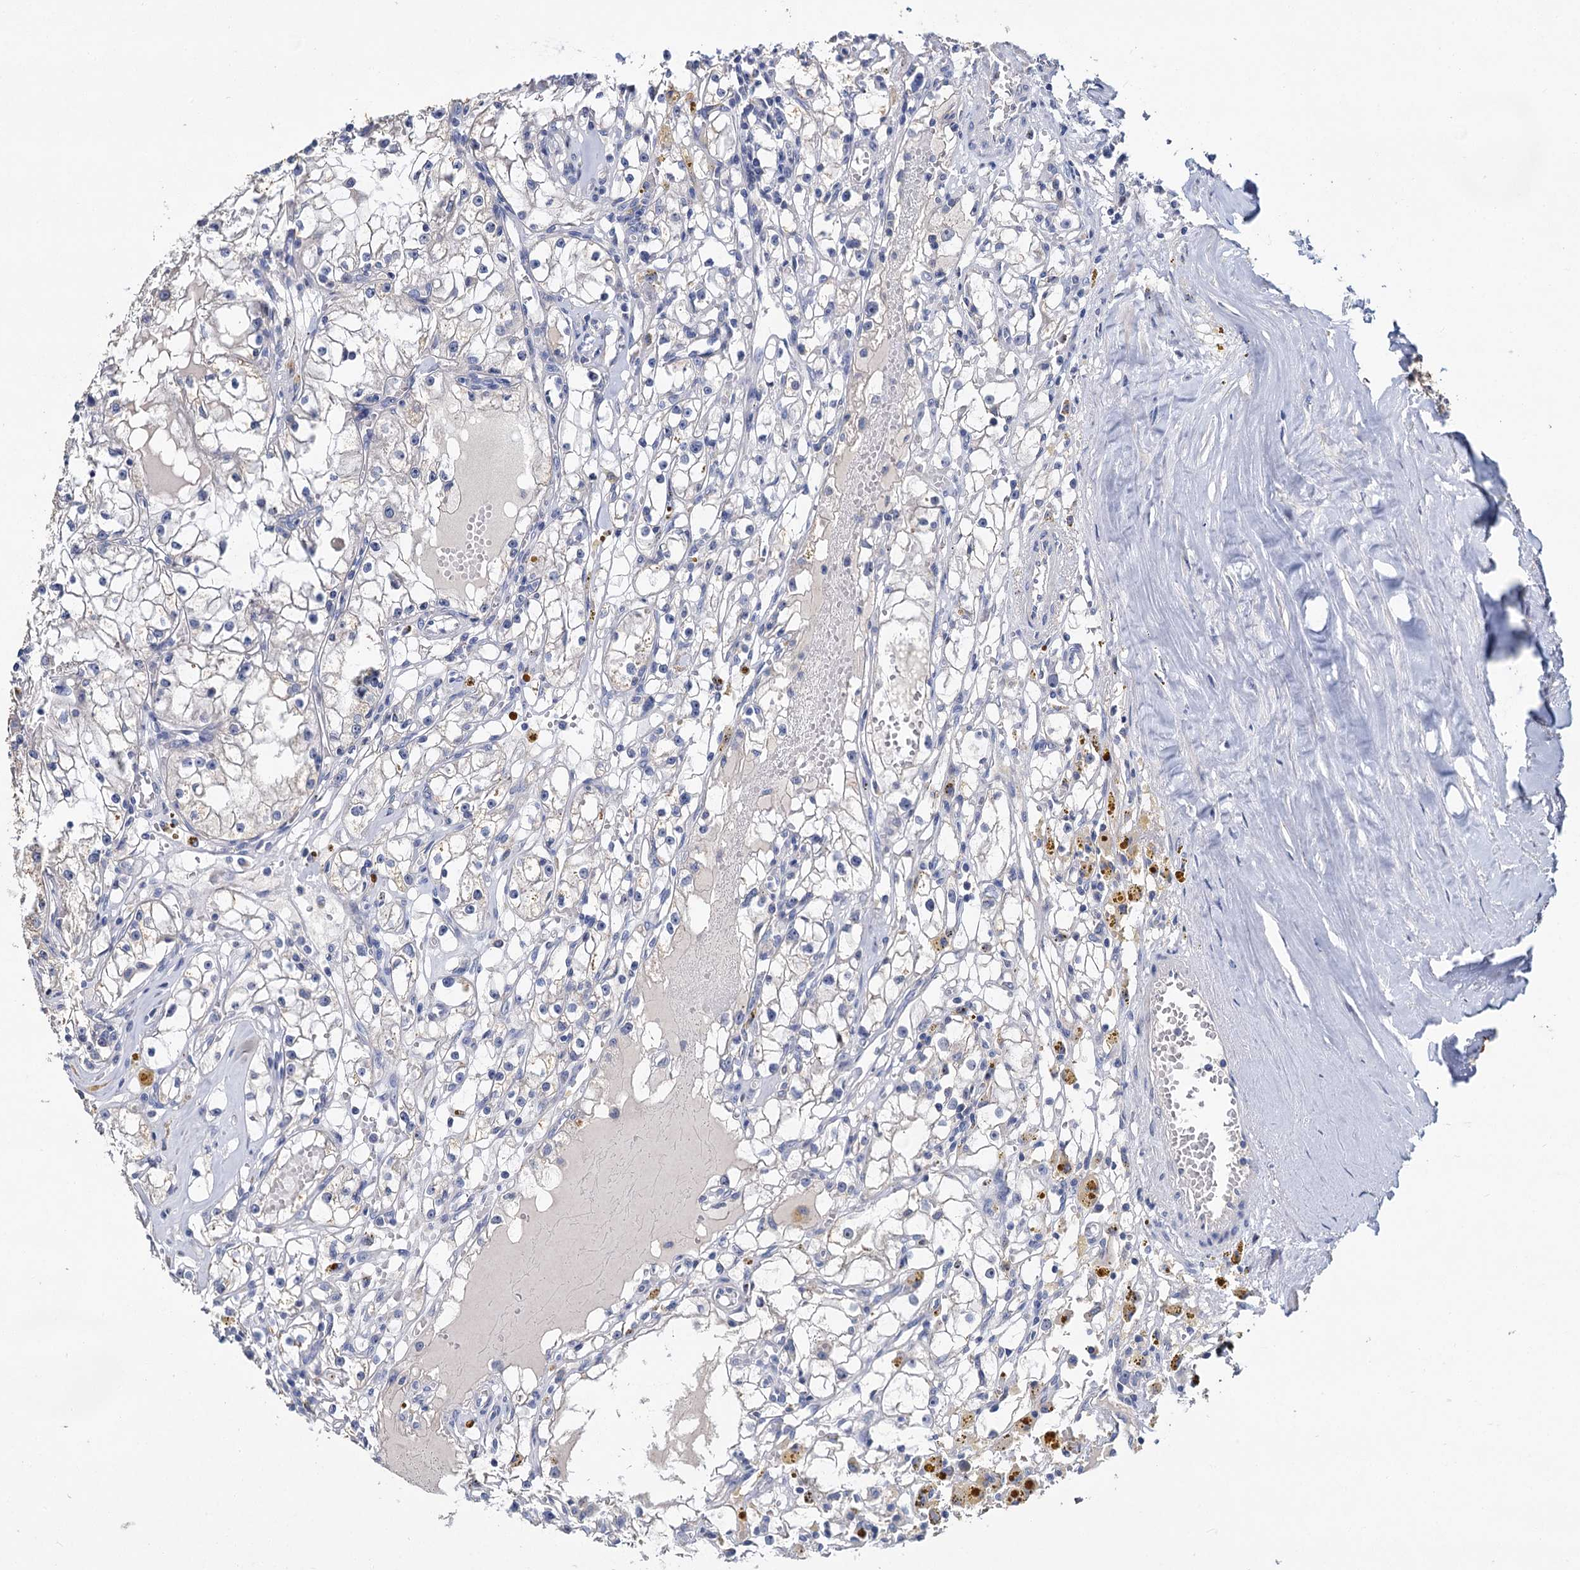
{"staining": {"intensity": "negative", "quantity": "none", "location": "none"}, "tissue": "renal cancer", "cell_type": "Tumor cells", "image_type": "cancer", "snomed": [{"axis": "morphology", "description": "Adenocarcinoma, NOS"}, {"axis": "topography", "description": "Kidney"}], "caption": "High magnification brightfield microscopy of renal cancer (adenocarcinoma) stained with DAB (3,3'-diaminobenzidine) (brown) and counterstained with hematoxylin (blue): tumor cells show no significant positivity.", "gene": "ATP9A", "patient": {"sex": "male", "age": 56}}